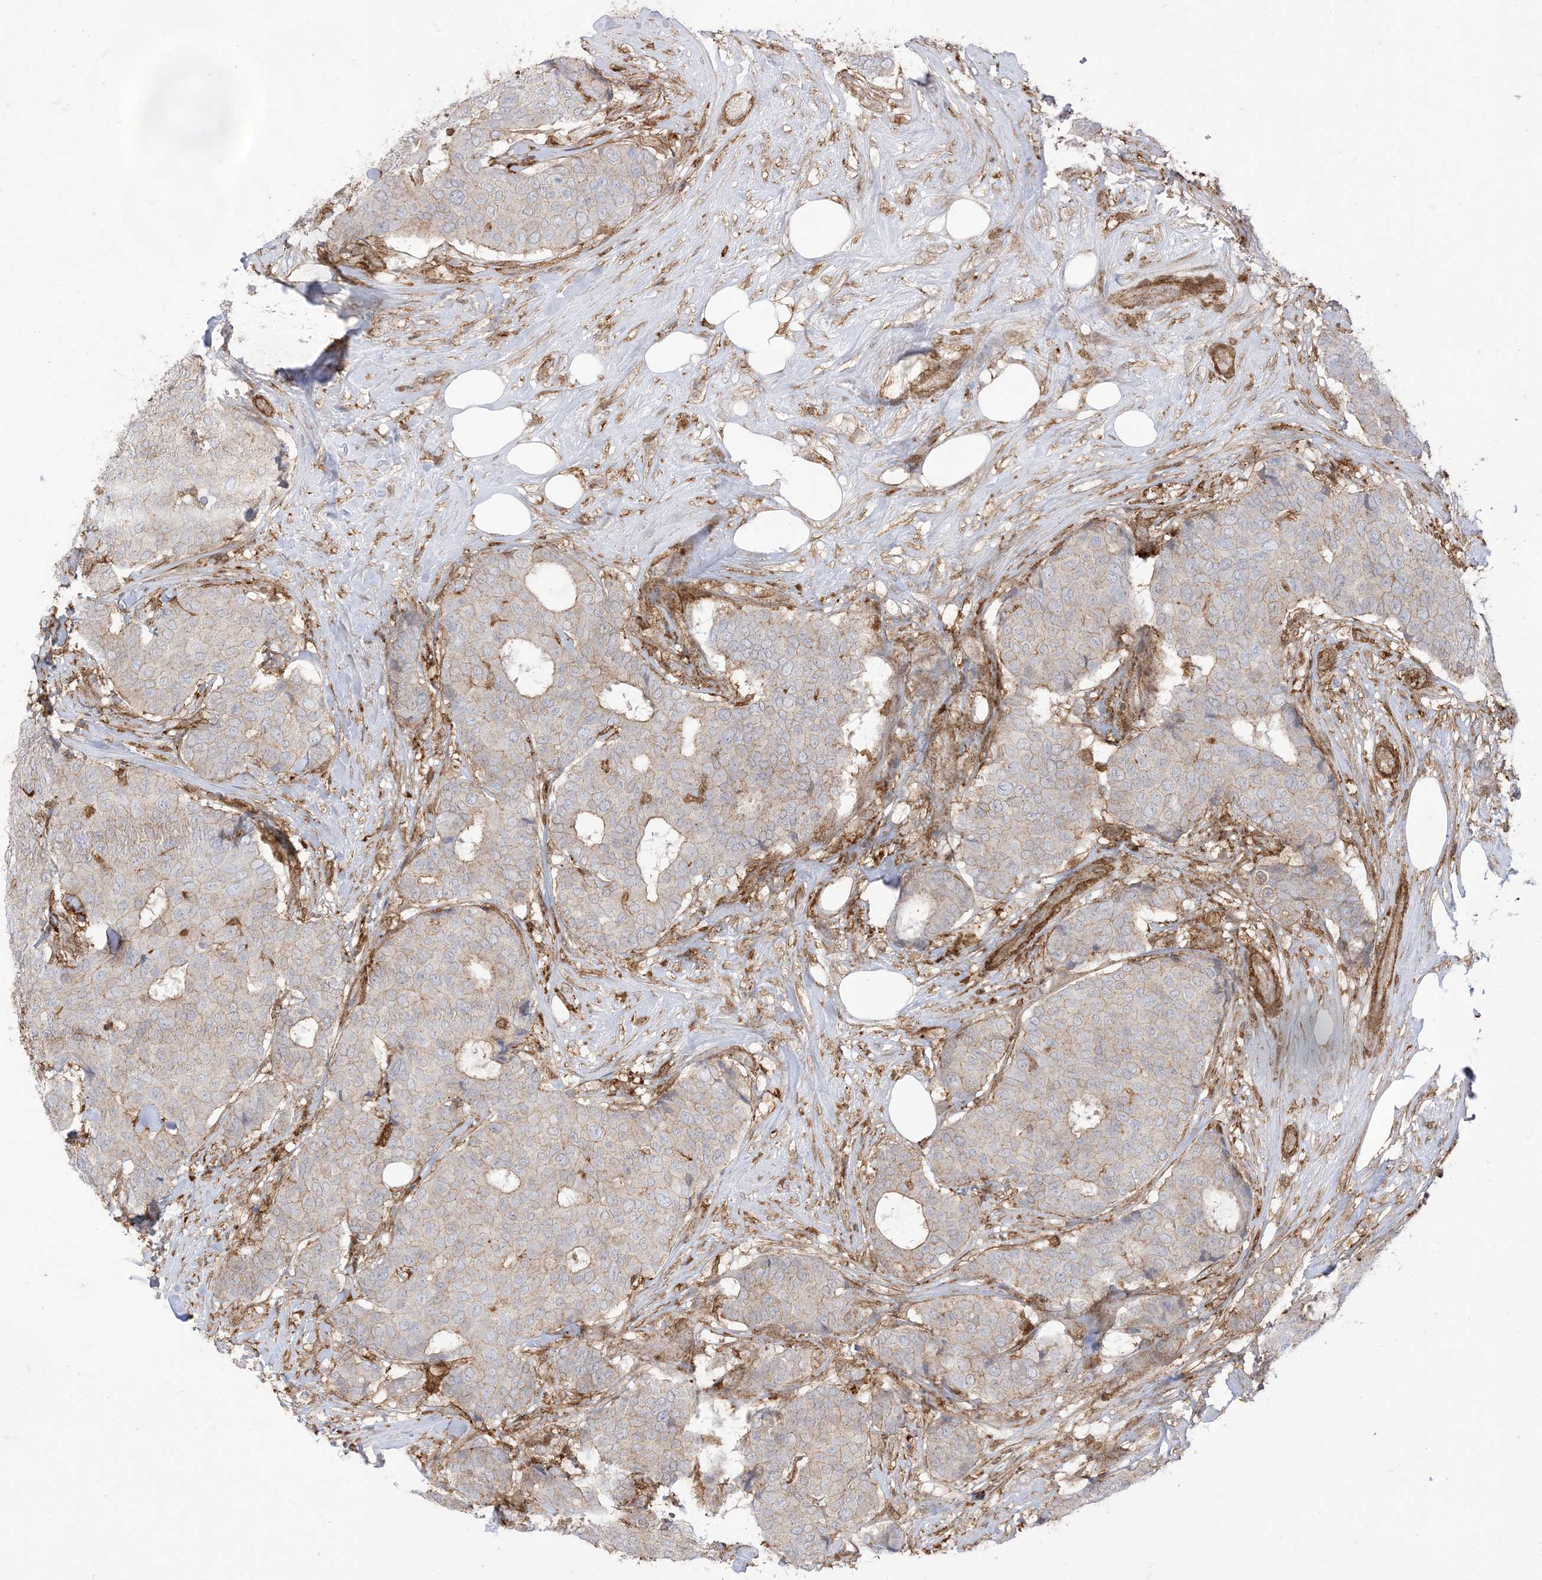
{"staining": {"intensity": "negative", "quantity": "none", "location": "none"}, "tissue": "breast cancer", "cell_type": "Tumor cells", "image_type": "cancer", "snomed": [{"axis": "morphology", "description": "Duct carcinoma"}, {"axis": "topography", "description": "Breast"}], "caption": "Human breast intraductal carcinoma stained for a protein using IHC reveals no positivity in tumor cells.", "gene": "GSN", "patient": {"sex": "female", "age": 75}}